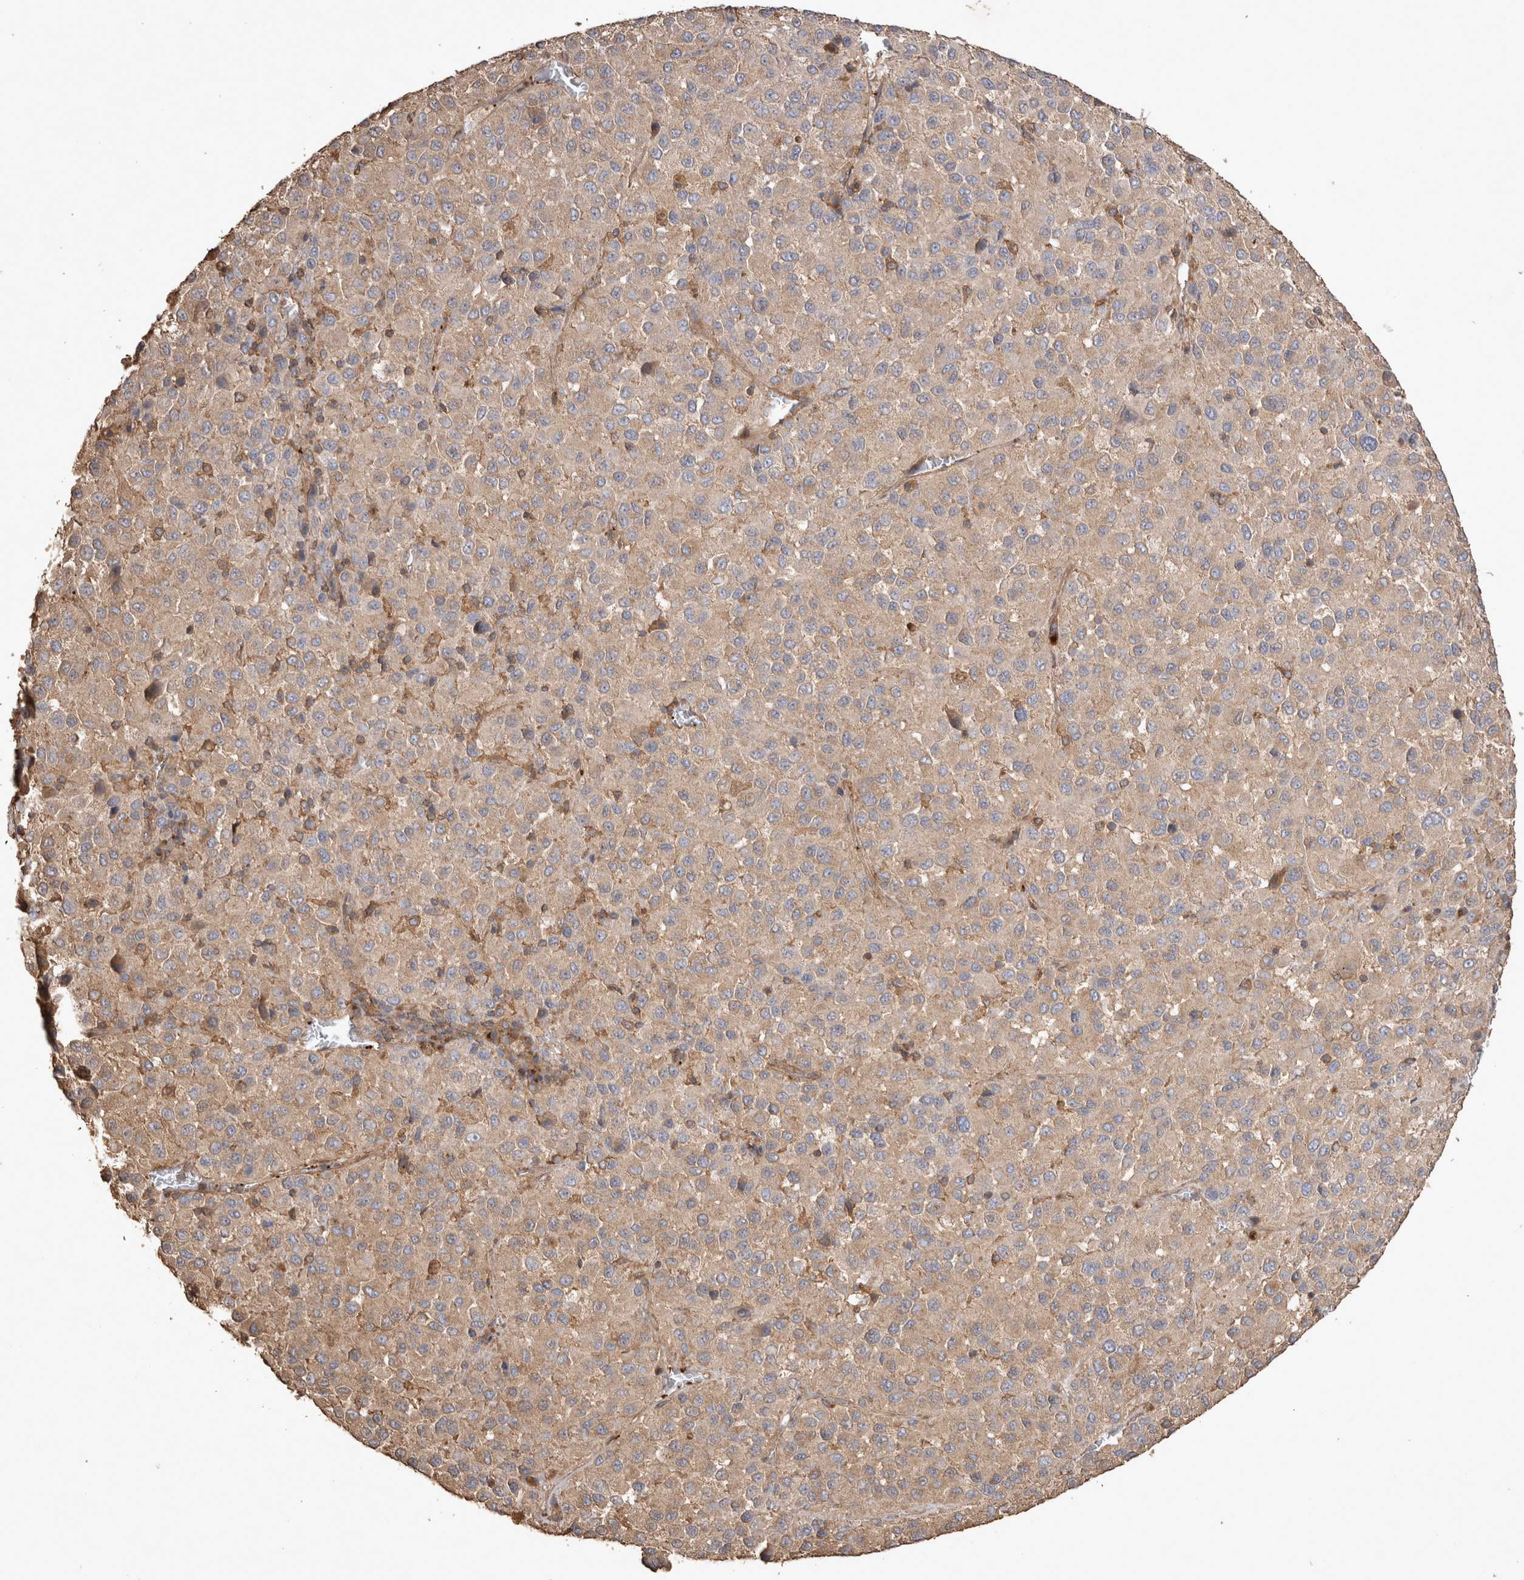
{"staining": {"intensity": "weak", "quantity": "25%-75%", "location": "cytoplasmic/membranous"}, "tissue": "melanoma", "cell_type": "Tumor cells", "image_type": "cancer", "snomed": [{"axis": "morphology", "description": "Malignant melanoma, Metastatic site"}, {"axis": "topography", "description": "Lung"}], "caption": "Protein staining demonstrates weak cytoplasmic/membranous staining in about 25%-75% of tumor cells in malignant melanoma (metastatic site).", "gene": "SNX31", "patient": {"sex": "male", "age": 64}}